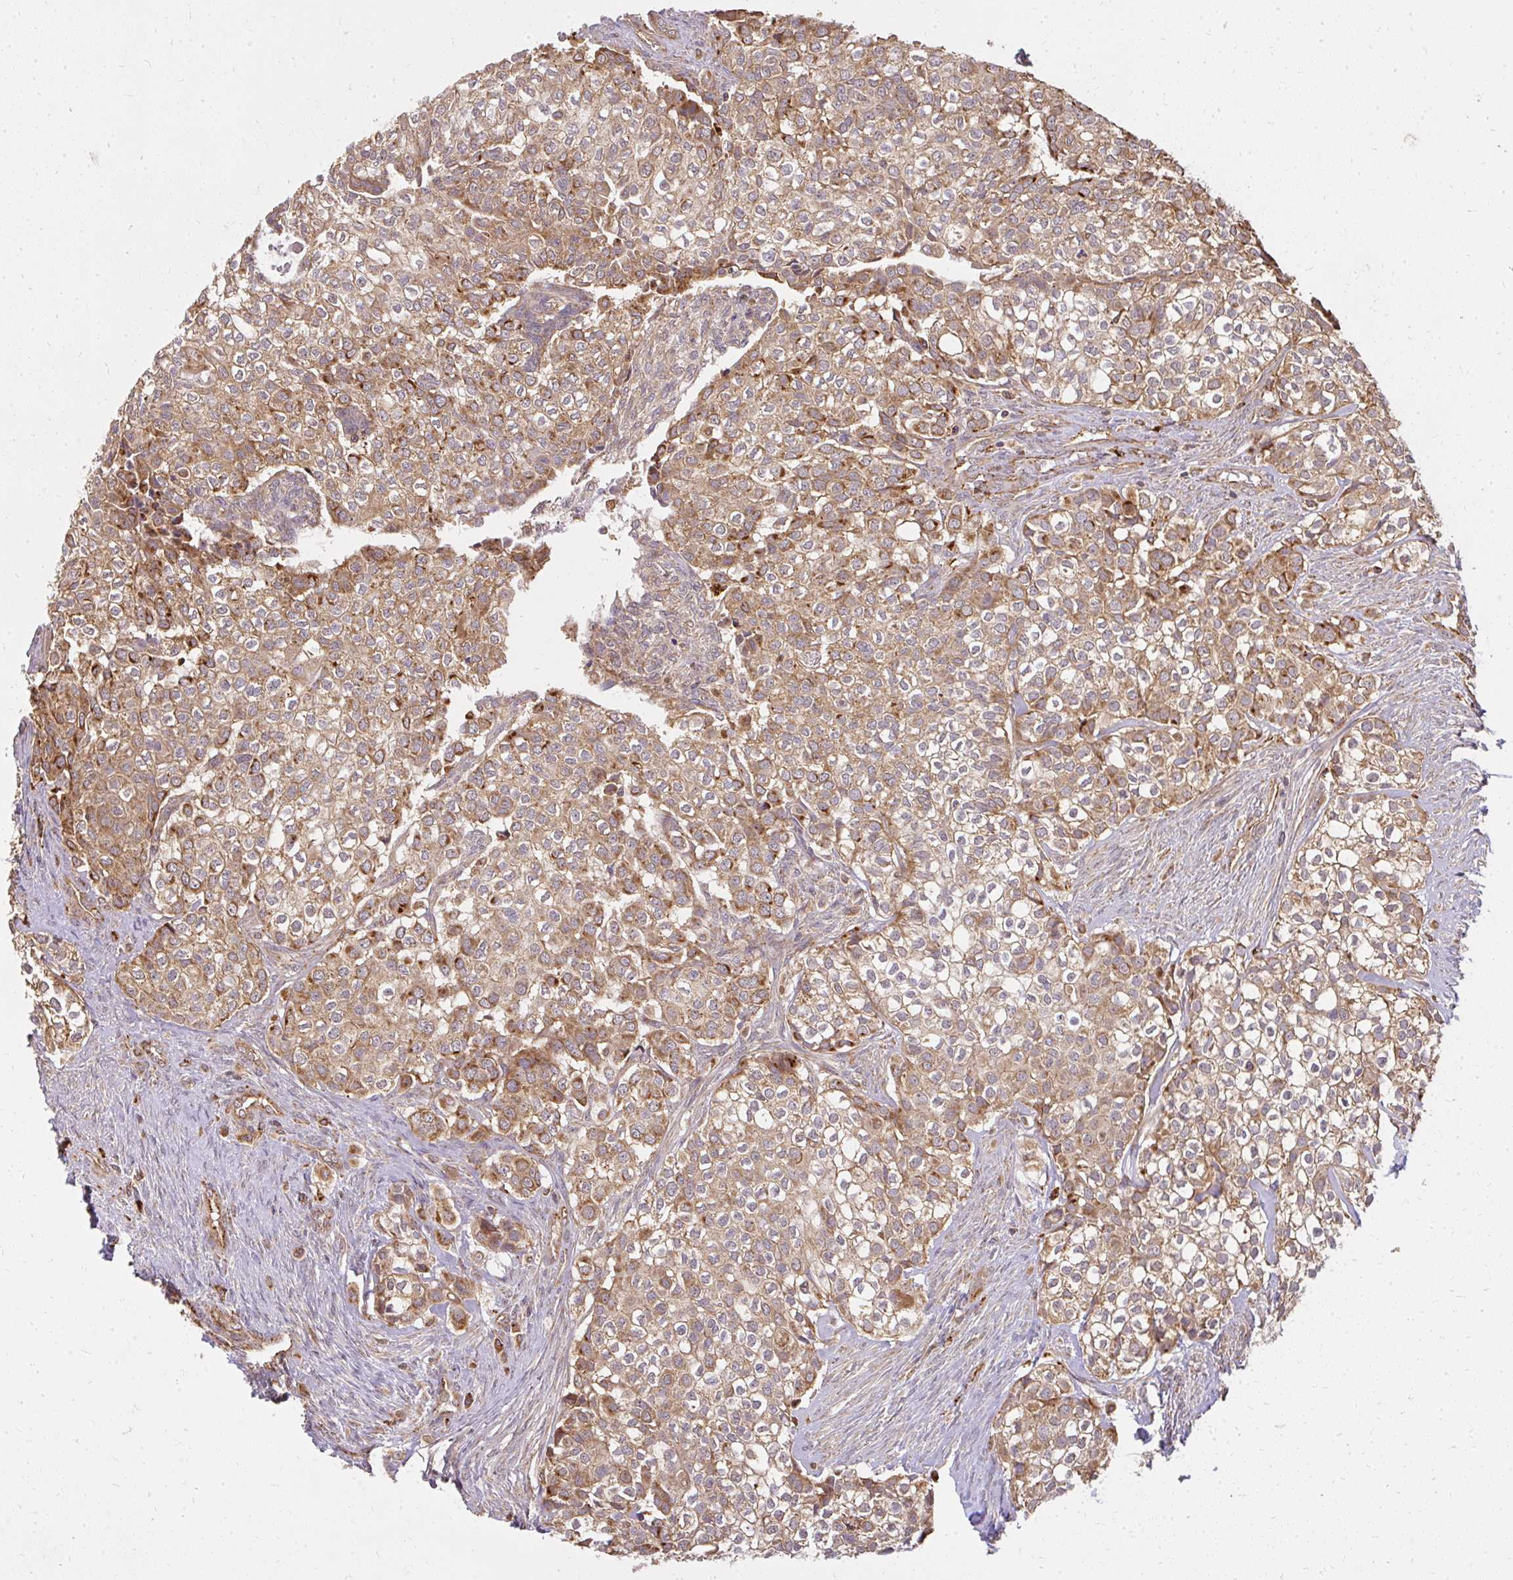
{"staining": {"intensity": "moderate", "quantity": ">75%", "location": "cytoplasmic/membranous"}, "tissue": "head and neck cancer", "cell_type": "Tumor cells", "image_type": "cancer", "snomed": [{"axis": "morphology", "description": "Adenocarcinoma, NOS"}, {"axis": "topography", "description": "Head-Neck"}], "caption": "IHC histopathology image of head and neck adenocarcinoma stained for a protein (brown), which shows medium levels of moderate cytoplasmic/membranous staining in approximately >75% of tumor cells.", "gene": "GNS", "patient": {"sex": "male", "age": 81}}